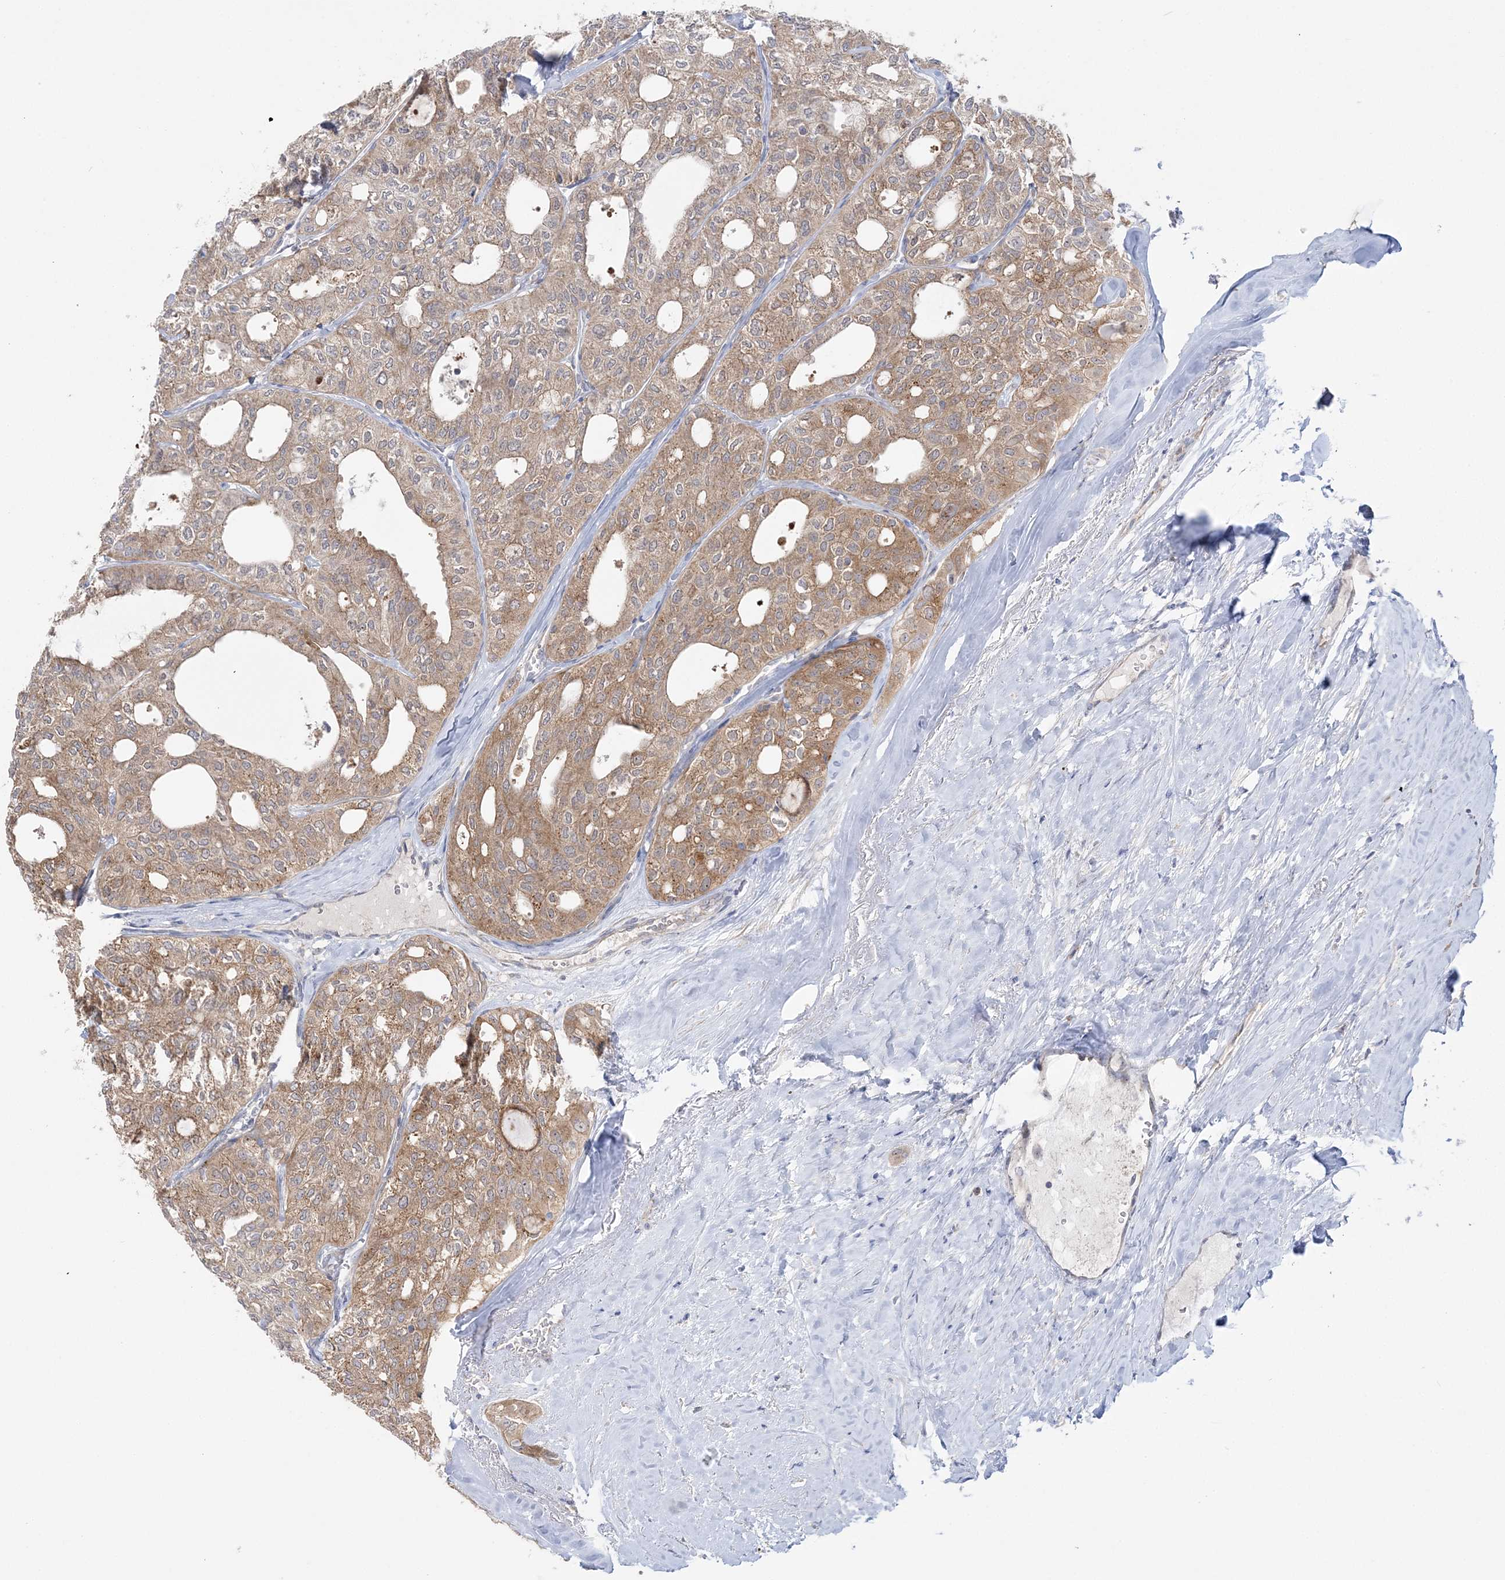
{"staining": {"intensity": "moderate", "quantity": ">75%", "location": "cytoplasmic/membranous"}, "tissue": "thyroid cancer", "cell_type": "Tumor cells", "image_type": "cancer", "snomed": [{"axis": "morphology", "description": "Follicular adenoma carcinoma, NOS"}, {"axis": "topography", "description": "Thyroid gland"}], "caption": "The immunohistochemical stain shows moderate cytoplasmic/membranous expression in tumor cells of thyroid cancer tissue.", "gene": "MMADHC", "patient": {"sex": "male", "age": 75}}